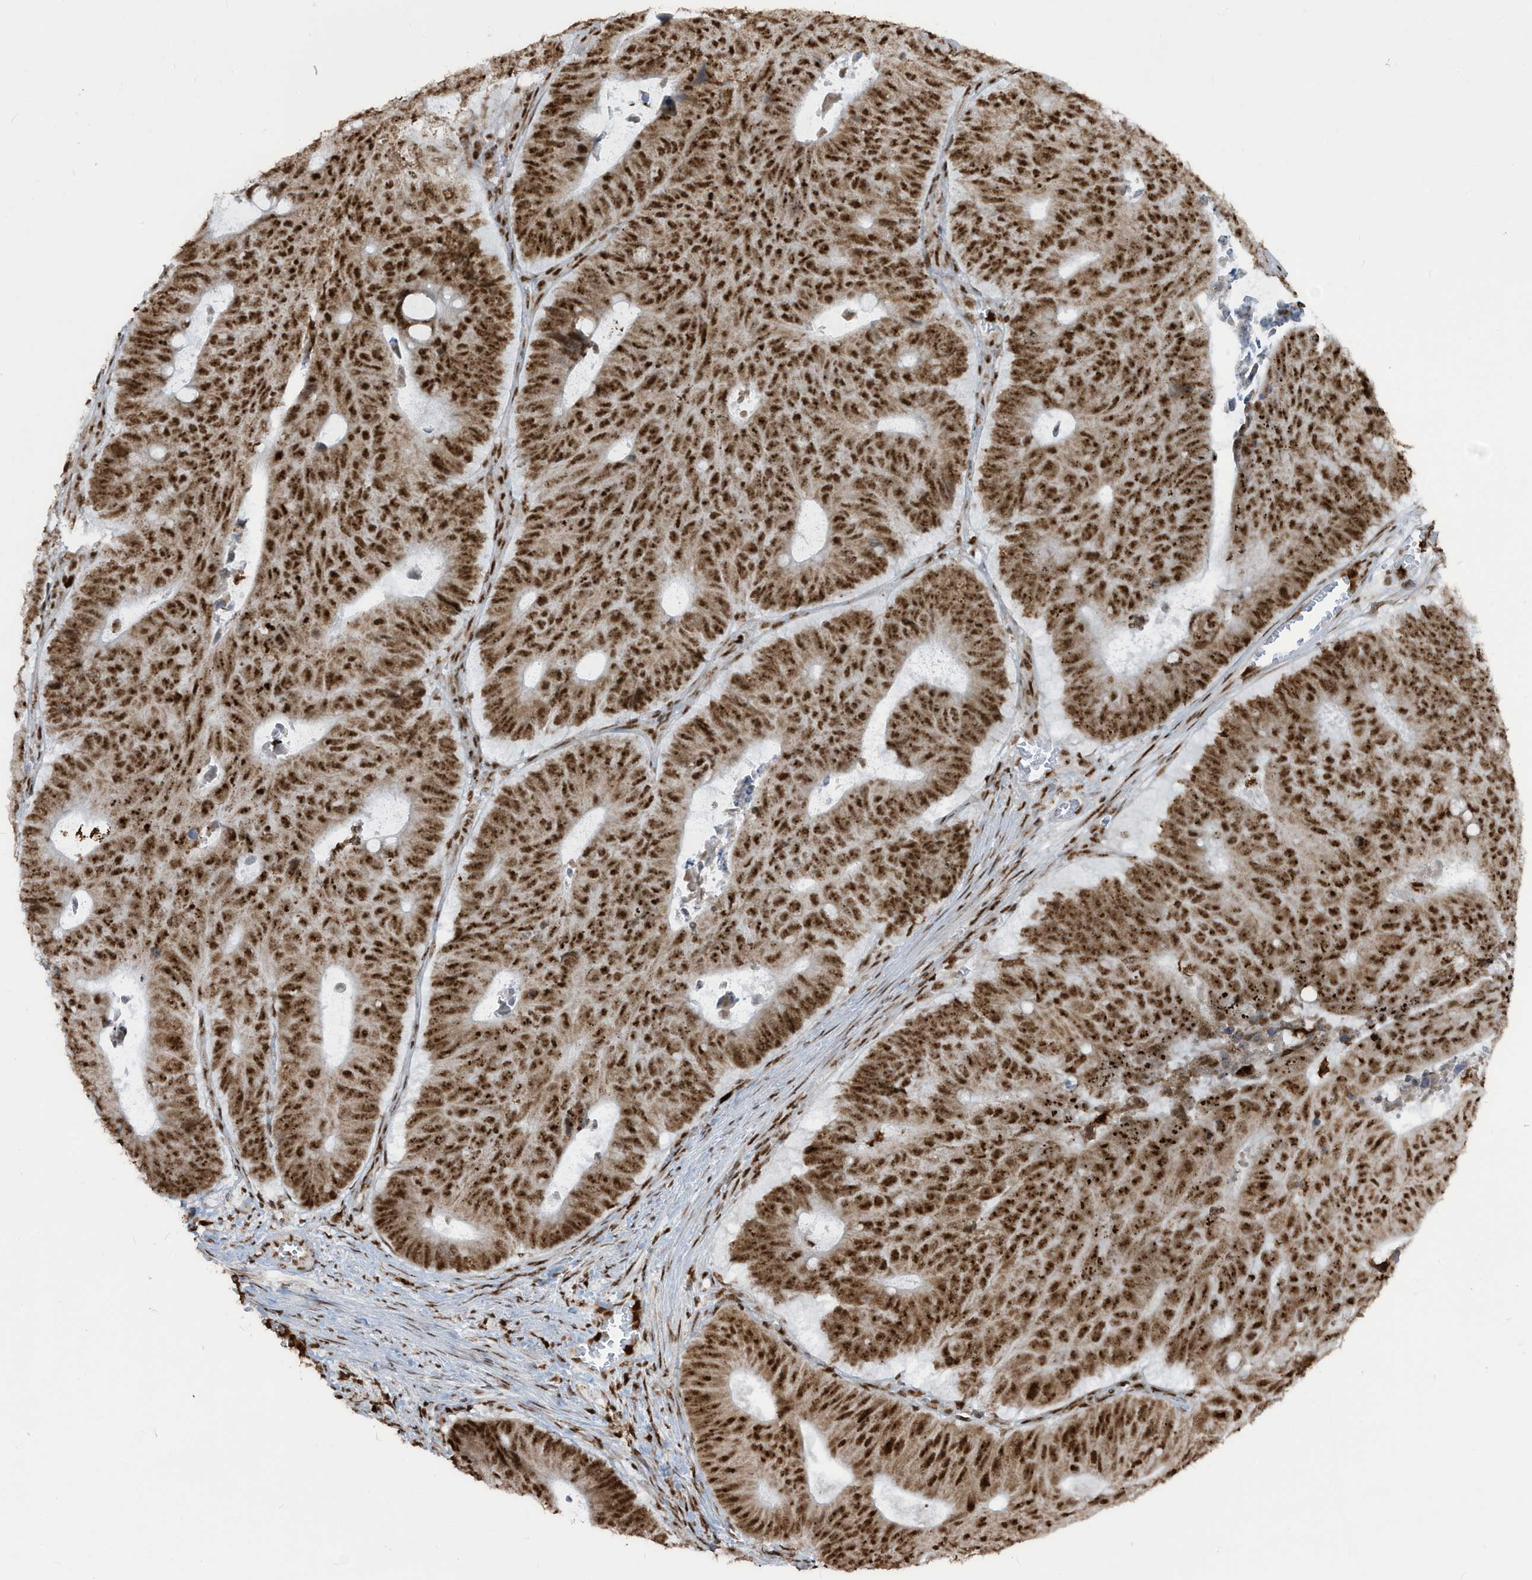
{"staining": {"intensity": "strong", "quantity": ">75%", "location": "cytoplasmic/membranous,nuclear"}, "tissue": "colorectal cancer", "cell_type": "Tumor cells", "image_type": "cancer", "snomed": [{"axis": "morphology", "description": "Adenocarcinoma, NOS"}, {"axis": "topography", "description": "Colon"}], "caption": "Immunohistochemistry of colorectal cancer (adenocarcinoma) displays high levels of strong cytoplasmic/membranous and nuclear staining in about >75% of tumor cells. (Stains: DAB (3,3'-diaminobenzidine) in brown, nuclei in blue, Microscopy: brightfield microscopy at high magnification).", "gene": "LBH", "patient": {"sex": "male", "age": 87}}